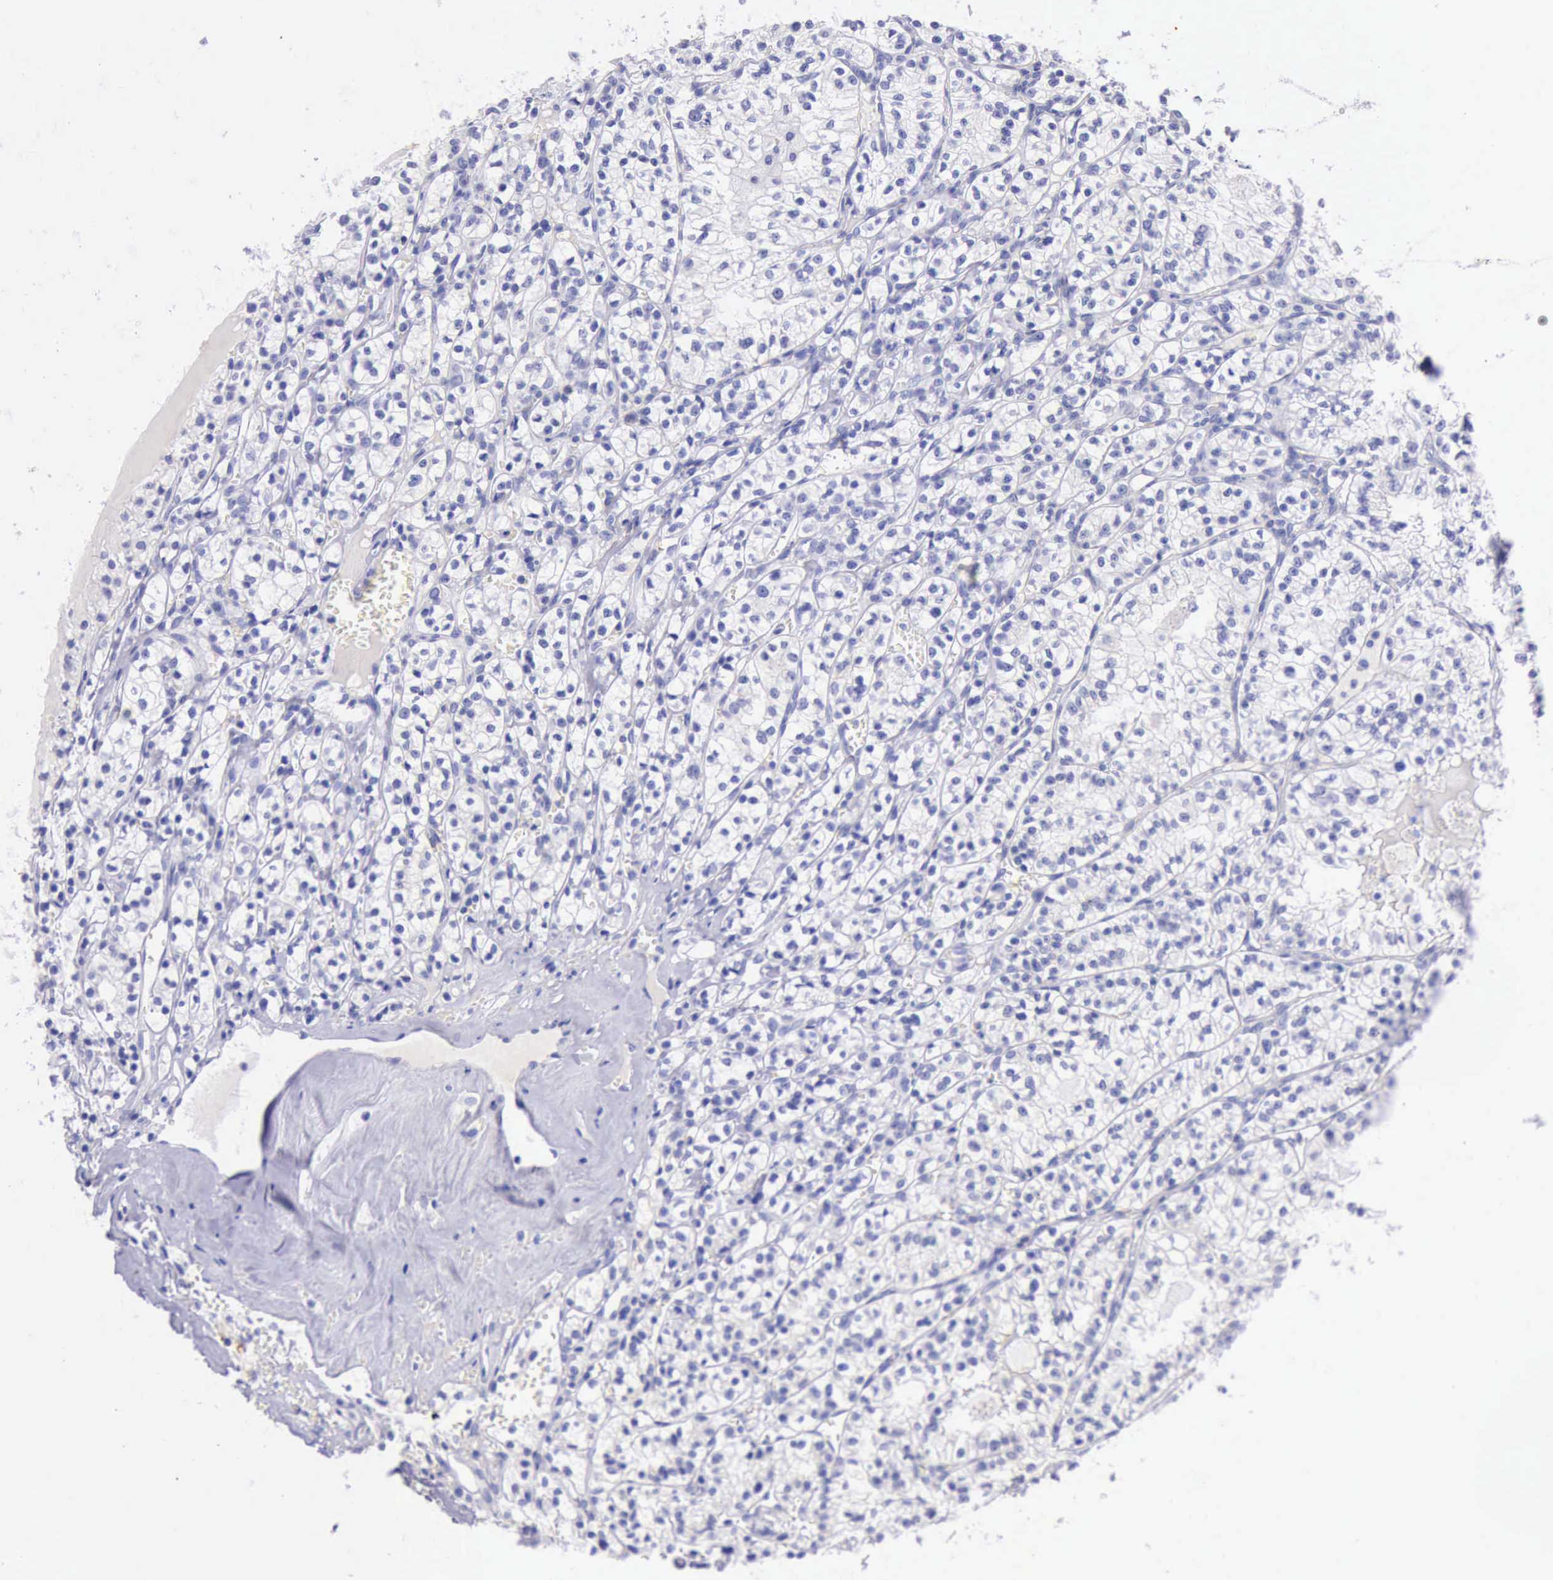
{"staining": {"intensity": "negative", "quantity": "none", "location": "none"}, "tissue": "renal cancer", "cell_type": "Tumor cells", "image_type": "cancer", "snomed": [{"axis": "morphology", "description": "Adenocarcinoma, NOS"}, {"axis": "topography", "description": "Kidney"}], "caption": "Immunohistochemical staining of renal cancer reveals no significant expression in tumor cells.", "gene": "KRT8", "patient": {"sex": "male", "age": 61}}